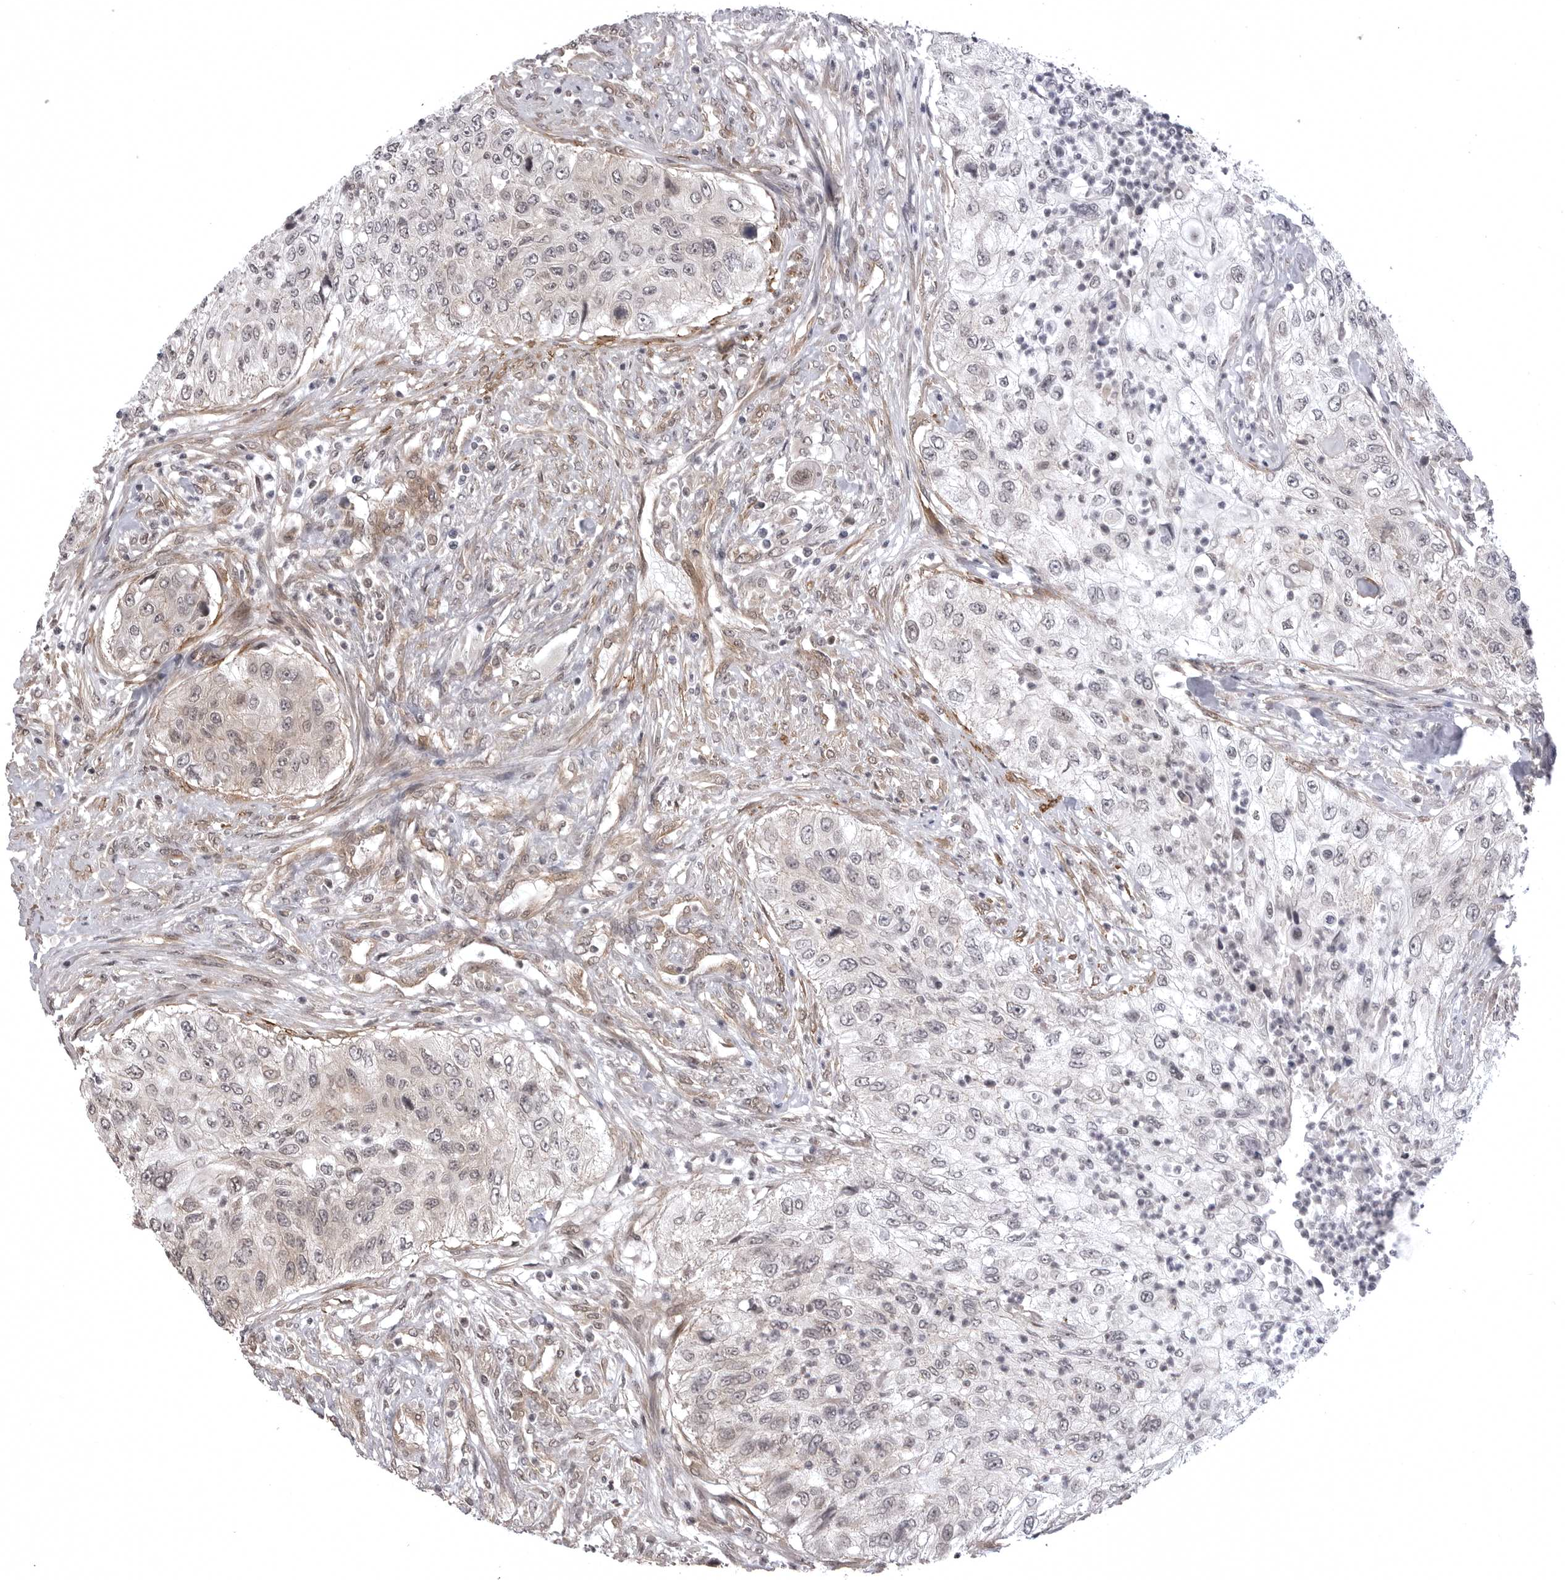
{"staining": {"intensity": "weak", "quantity": "<25%", "location": "cytoplasmic/membranous"}, "tissue": "urothelial cancer", "cell_type": "Tumor cells", "image_type": "cancer", "snomed": [{"axis": "morphology", "description": "Urothelial carcinoma, High grade"}, {"axis": "topography", "description": "Urinary bladder"}], "caption": "IHC of human urothelial cancer reveals no positivity in tumor cells. Nuclei are stained in blue.", "gene": "SORBS1", "patient": {"sex": "female", "age": 60}}